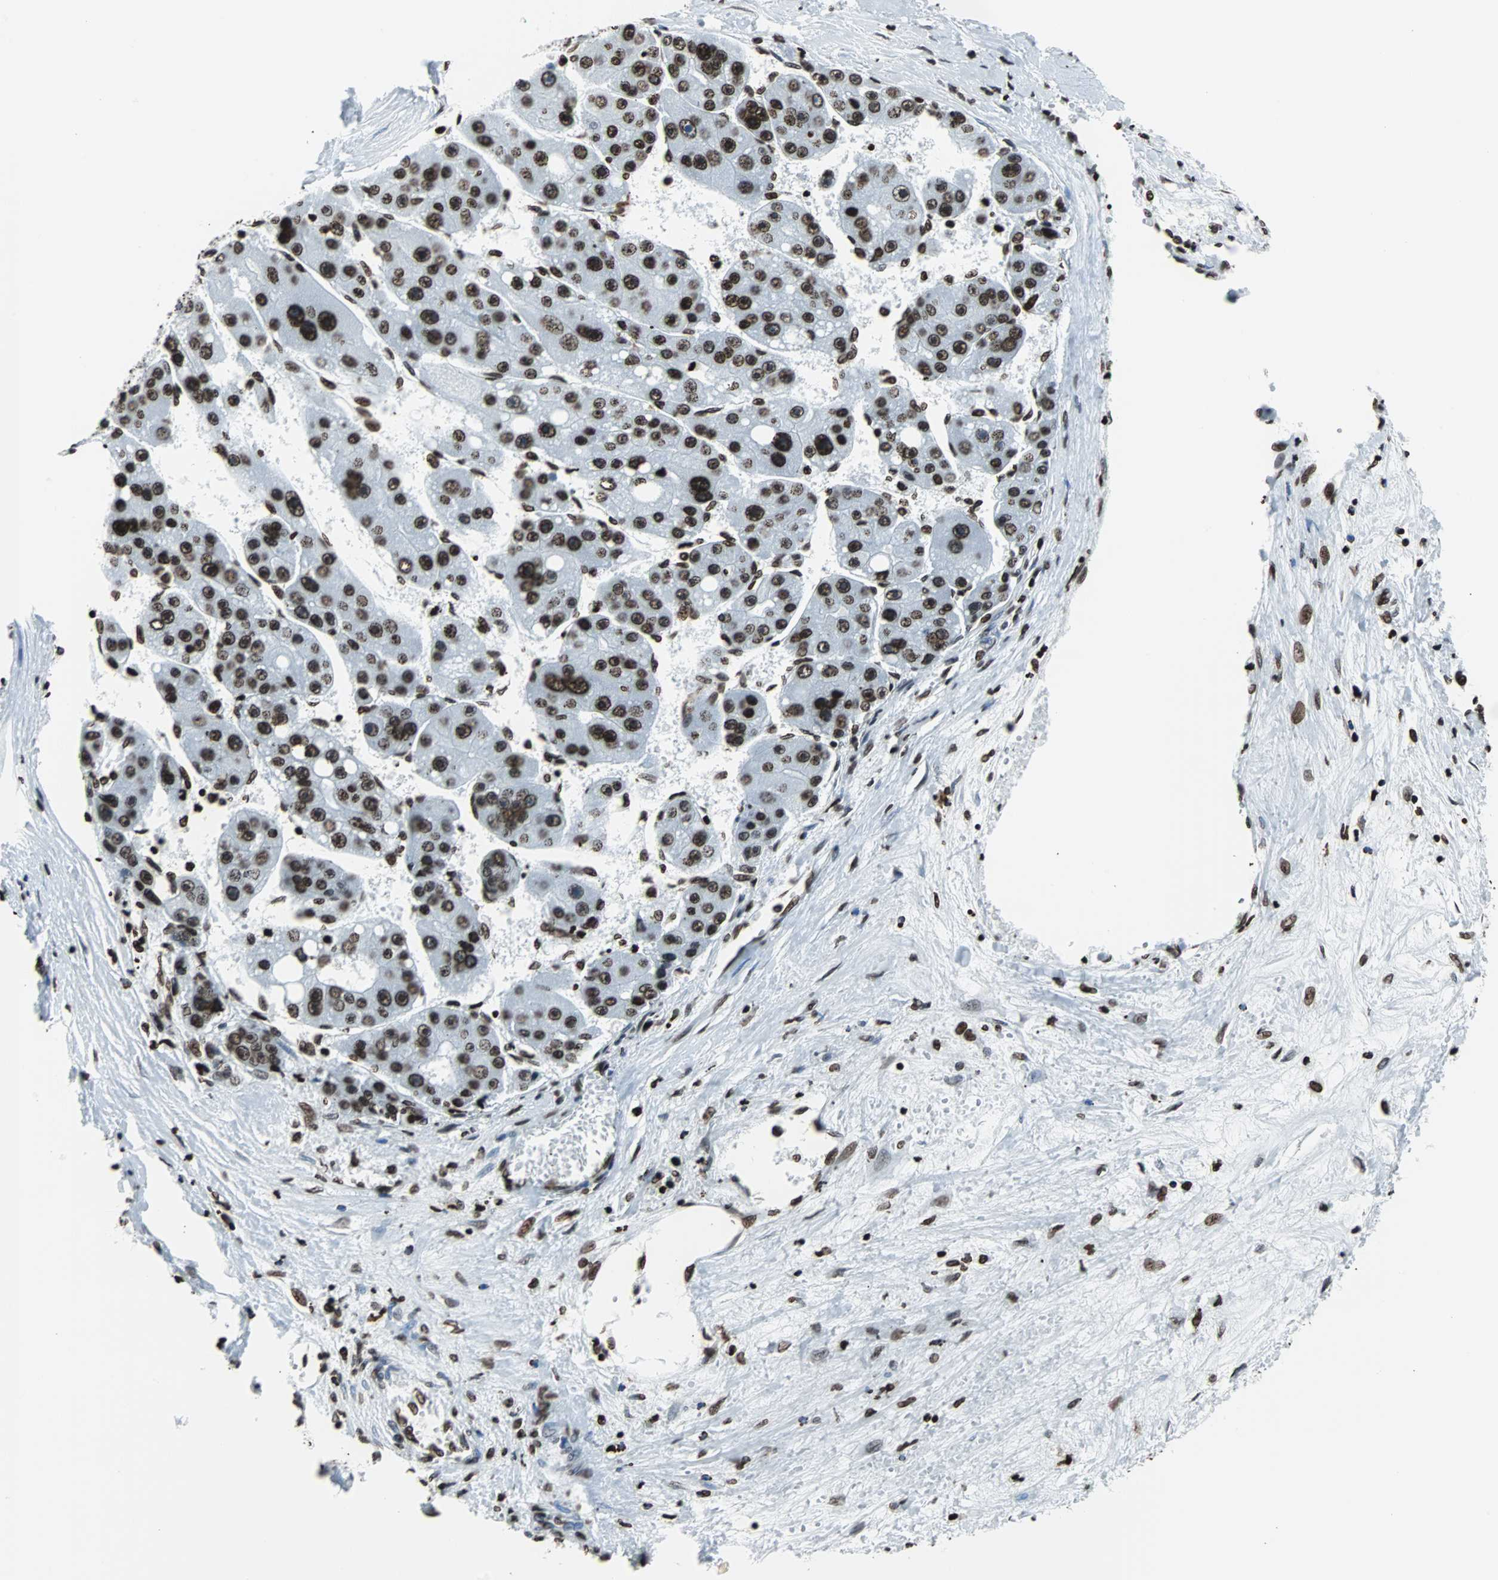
{"staining": {"intensity": "strong", "quantity": ">75%", "location": "nuclear"}, "tissue": "liver cancer", "cell_type": "Tumor cells", "image_type": "cancer", "snomed": [{"axis": "morphology", "description": "Carcinoma, Hepatocellular, NOS"}, {"axis": "topography", "description": "Liver"}], "caption": "Hepatocellular carcinoma (liver) stained with a brown dye demonstrates strong nuclear positive expression in approximately >75% of tumor cells.", "gene": "H2BC18", "patient": {"sex": "female", "age": 61}}